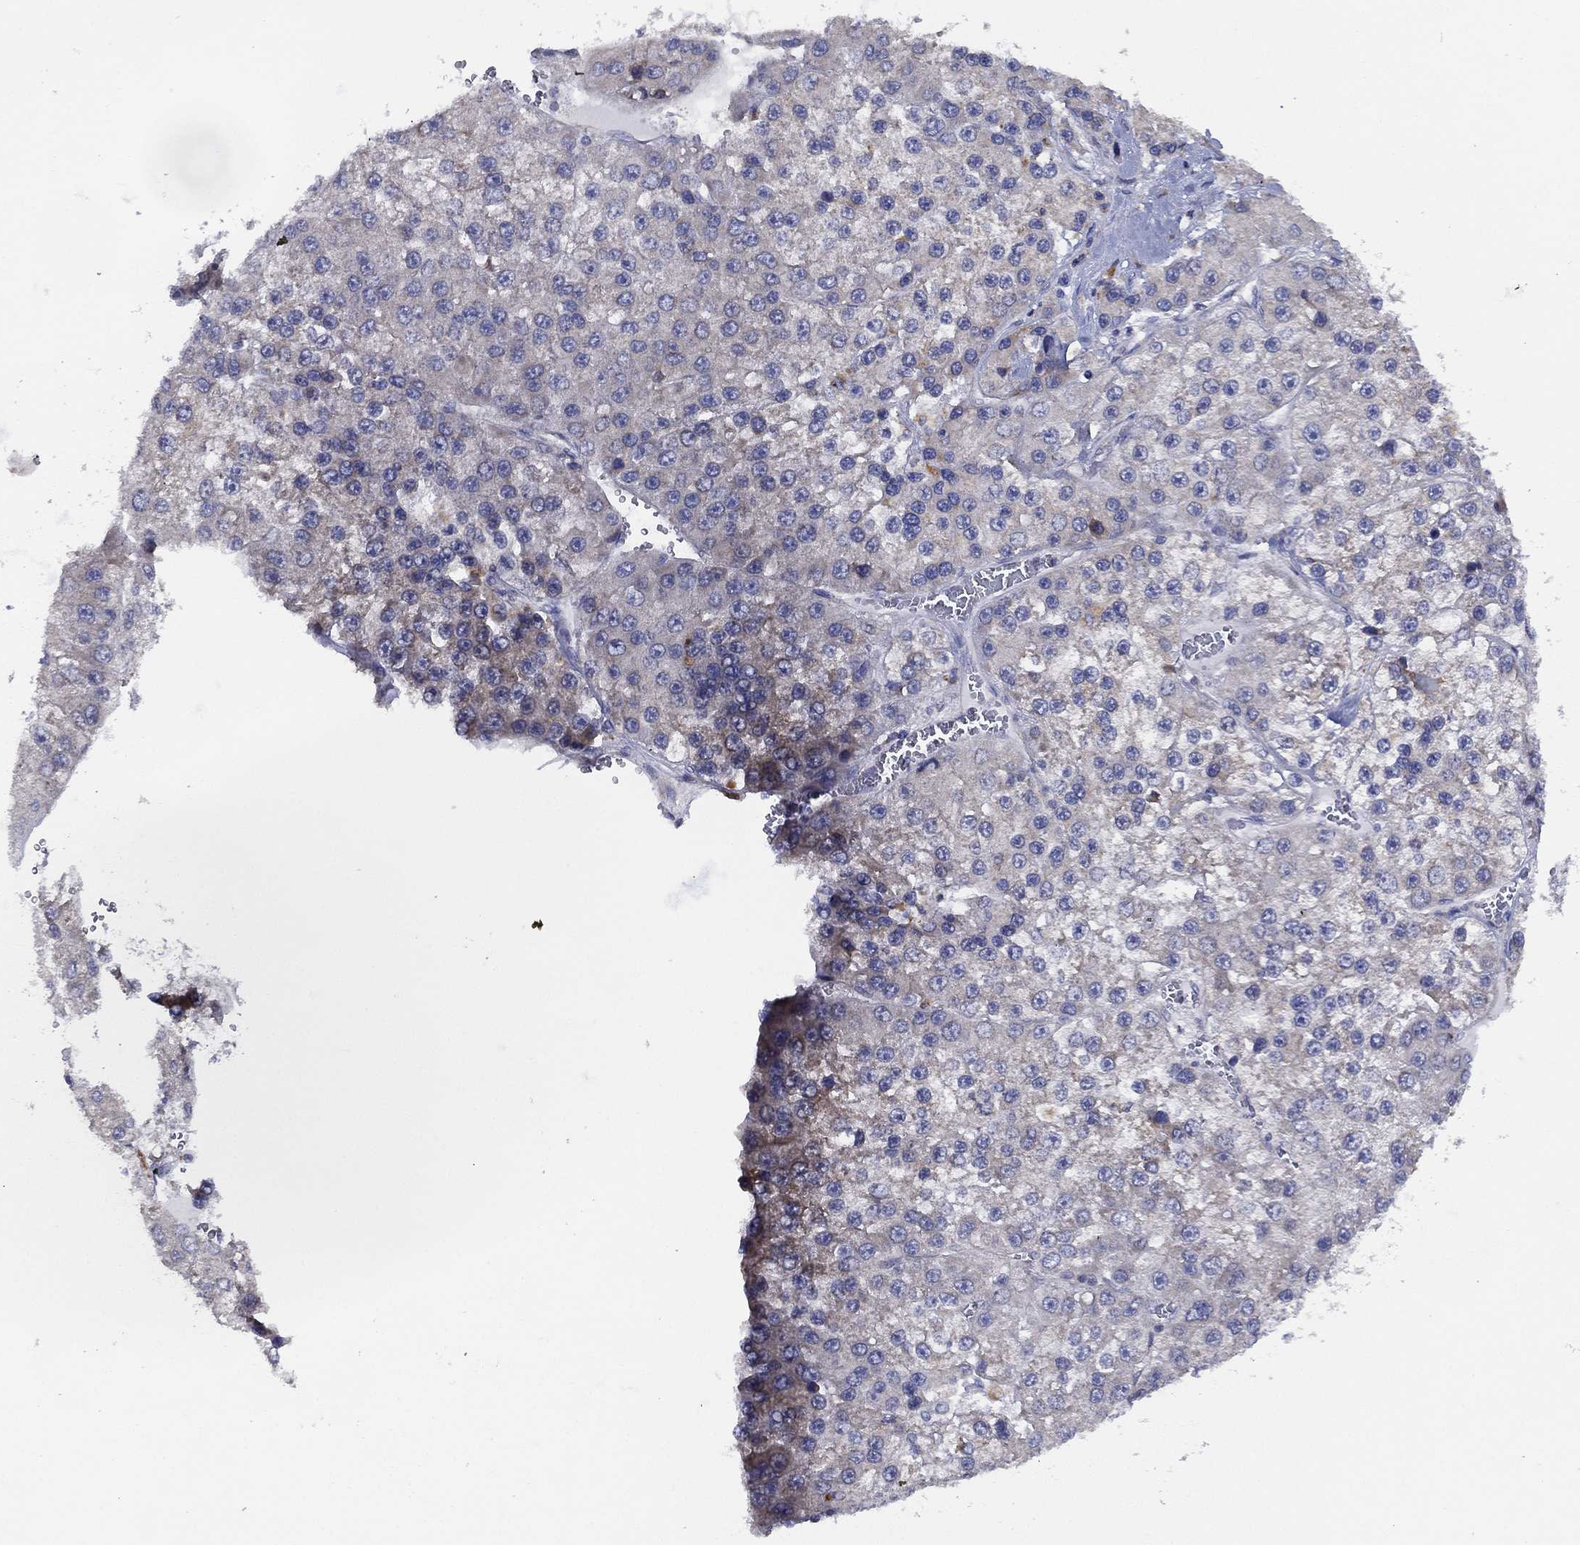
{"staining": {"intensity": "negative", "quantity": "none", "location": "none"}, "tissue": "liver cancer", "cell_type": "Tumor cells", "image_type": "cancer", "snomed": [{"axis": "morphology", "description": "Carcinoma, Hepatocellular, NOS"}, {"axis": "topography", "description": "Liver"}], "caption": "DAB (3,3'-diaminobenzidine) immunohistochemical staining of human liver cancer reveals no significant expression in tumor cells.", "gene": "ZNF223", "patient": {"sex": "female", "age": 73}}